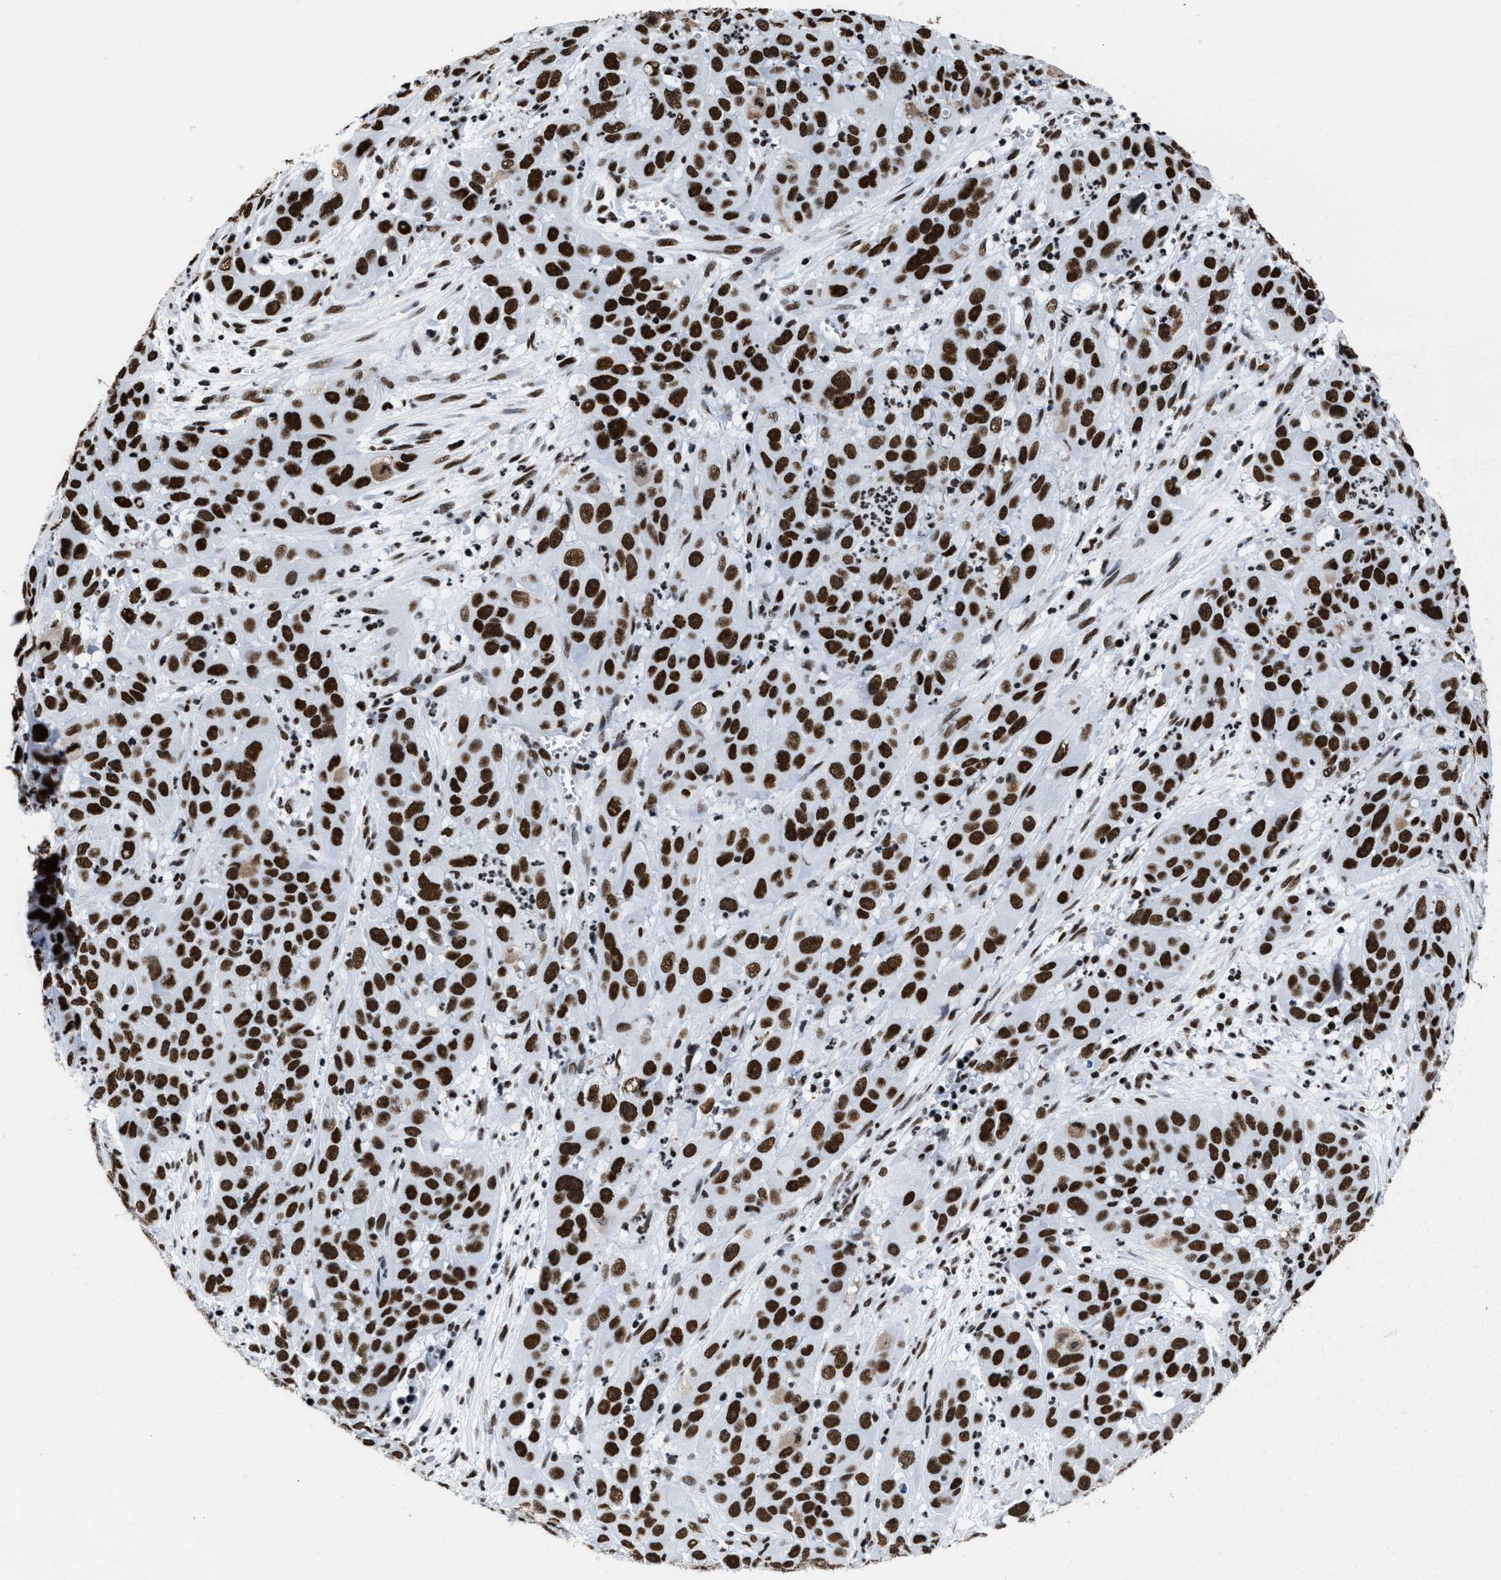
{"staining": {"intensity": "strong", "quantity": ">75%", "location": "nuclear"}, "tissue": "cervical cancer", "cell_type": "Tumor cells", "image_type": "cancer", "snomed": [{"axis": "morphology", "description": "Squamous cell carcinoma, NOS"}, {"axis": "topography", "description": "Cervix"}], "caption": "This is a photomicrograph of immunohistochemistry staining of squamous cell carcinoma (cervical), which shows strong expression in the nuclear of tumor cells.", "gene": "SMARCC2", "patient": {"sex": "female", "age": 32}}